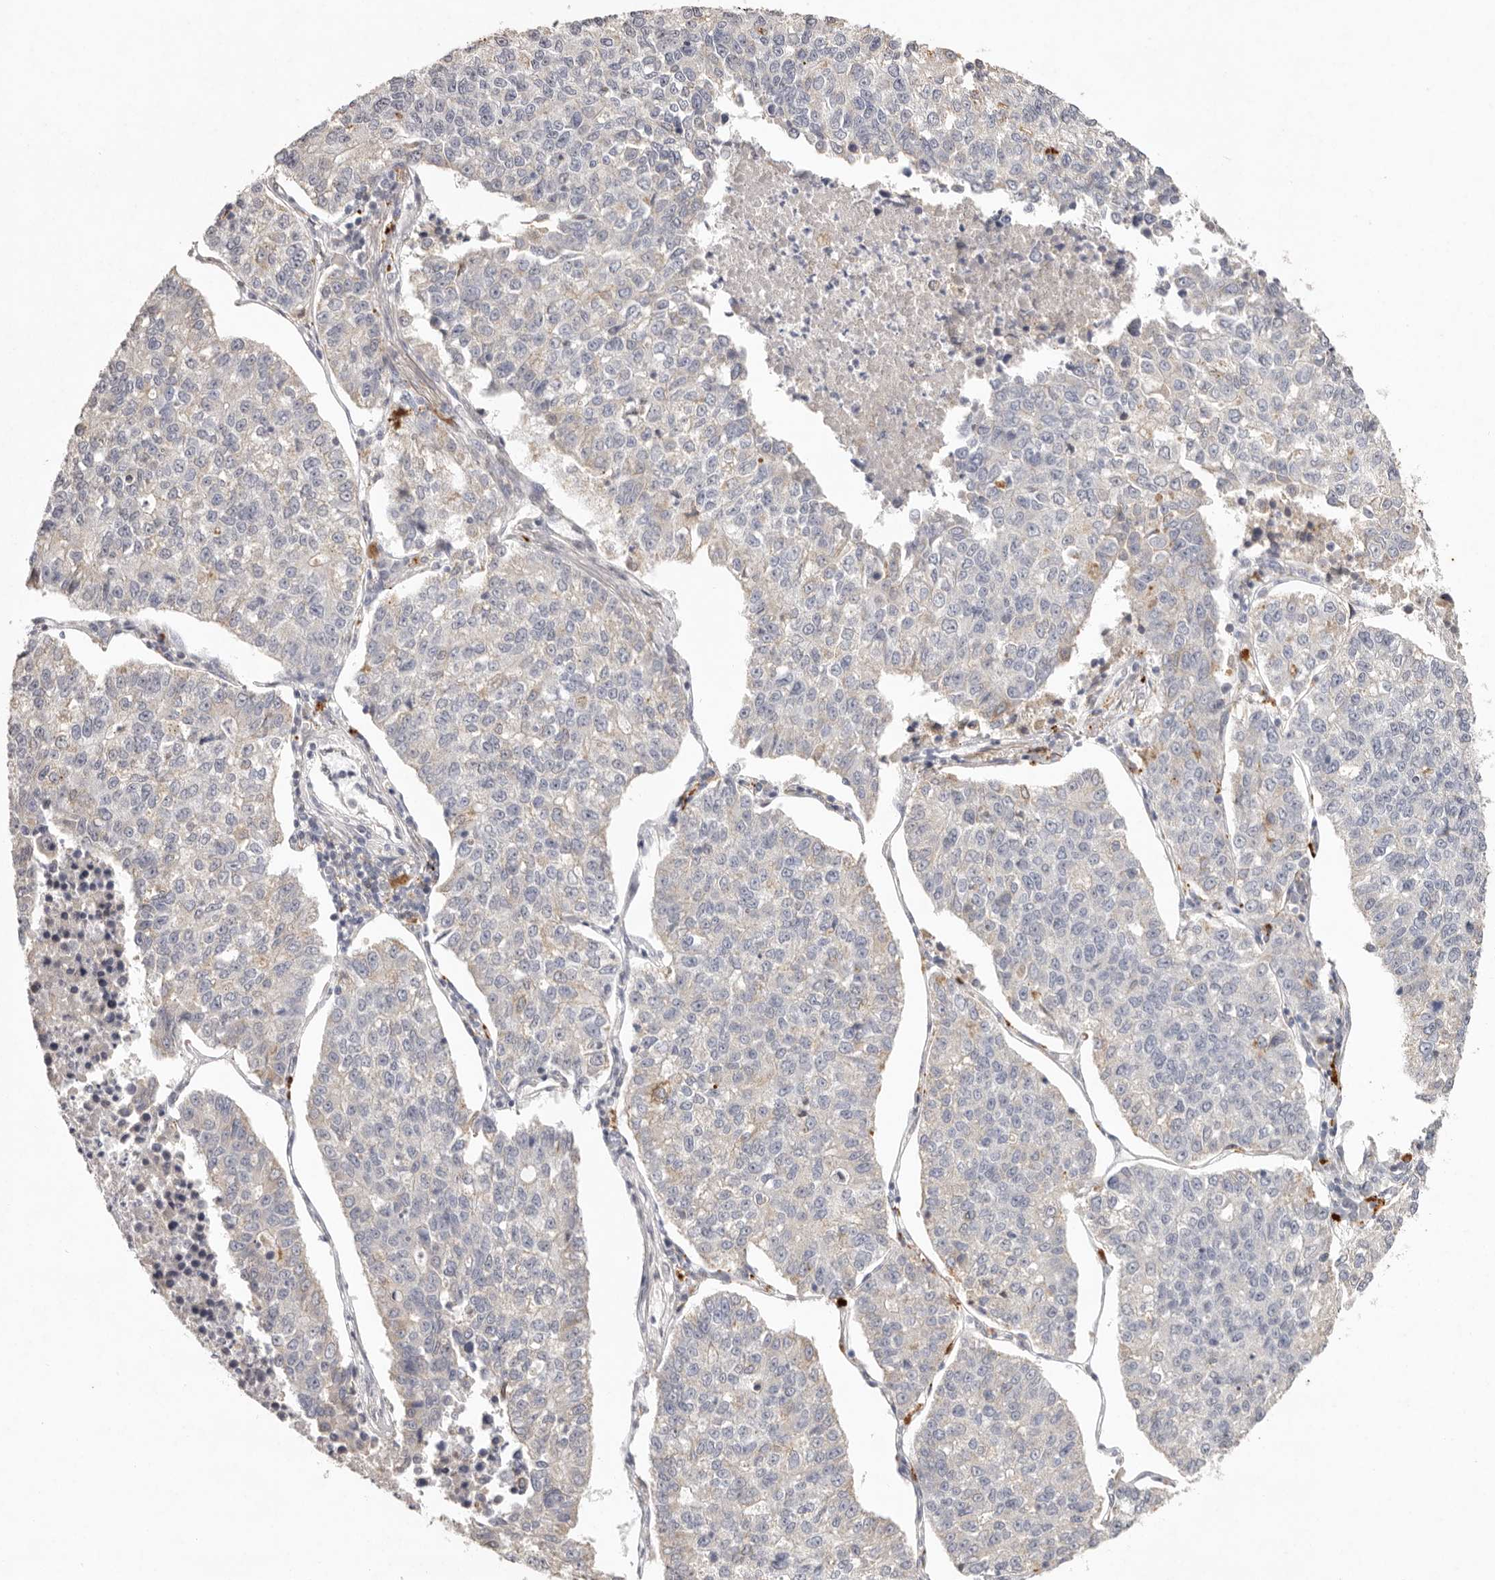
{"staining": {"intensity": "negative", "quantity": "none", "location": "none"}, "tissue": "lung cancer", "cell_type": "Tumor cells", "image_type": "cancer", "snomed": [{"axis": "morphology", "description": "Adenocarcinoma, NOS"}, {"axis": "topography", "description": "Lung"}], "caption": "DAB immunohistochemical staining of adenocarcinoma (lung) shows no significant staining in tumor cells.", "gene": "FAM185A", "patient": {"sex": "male", "age": 49}}